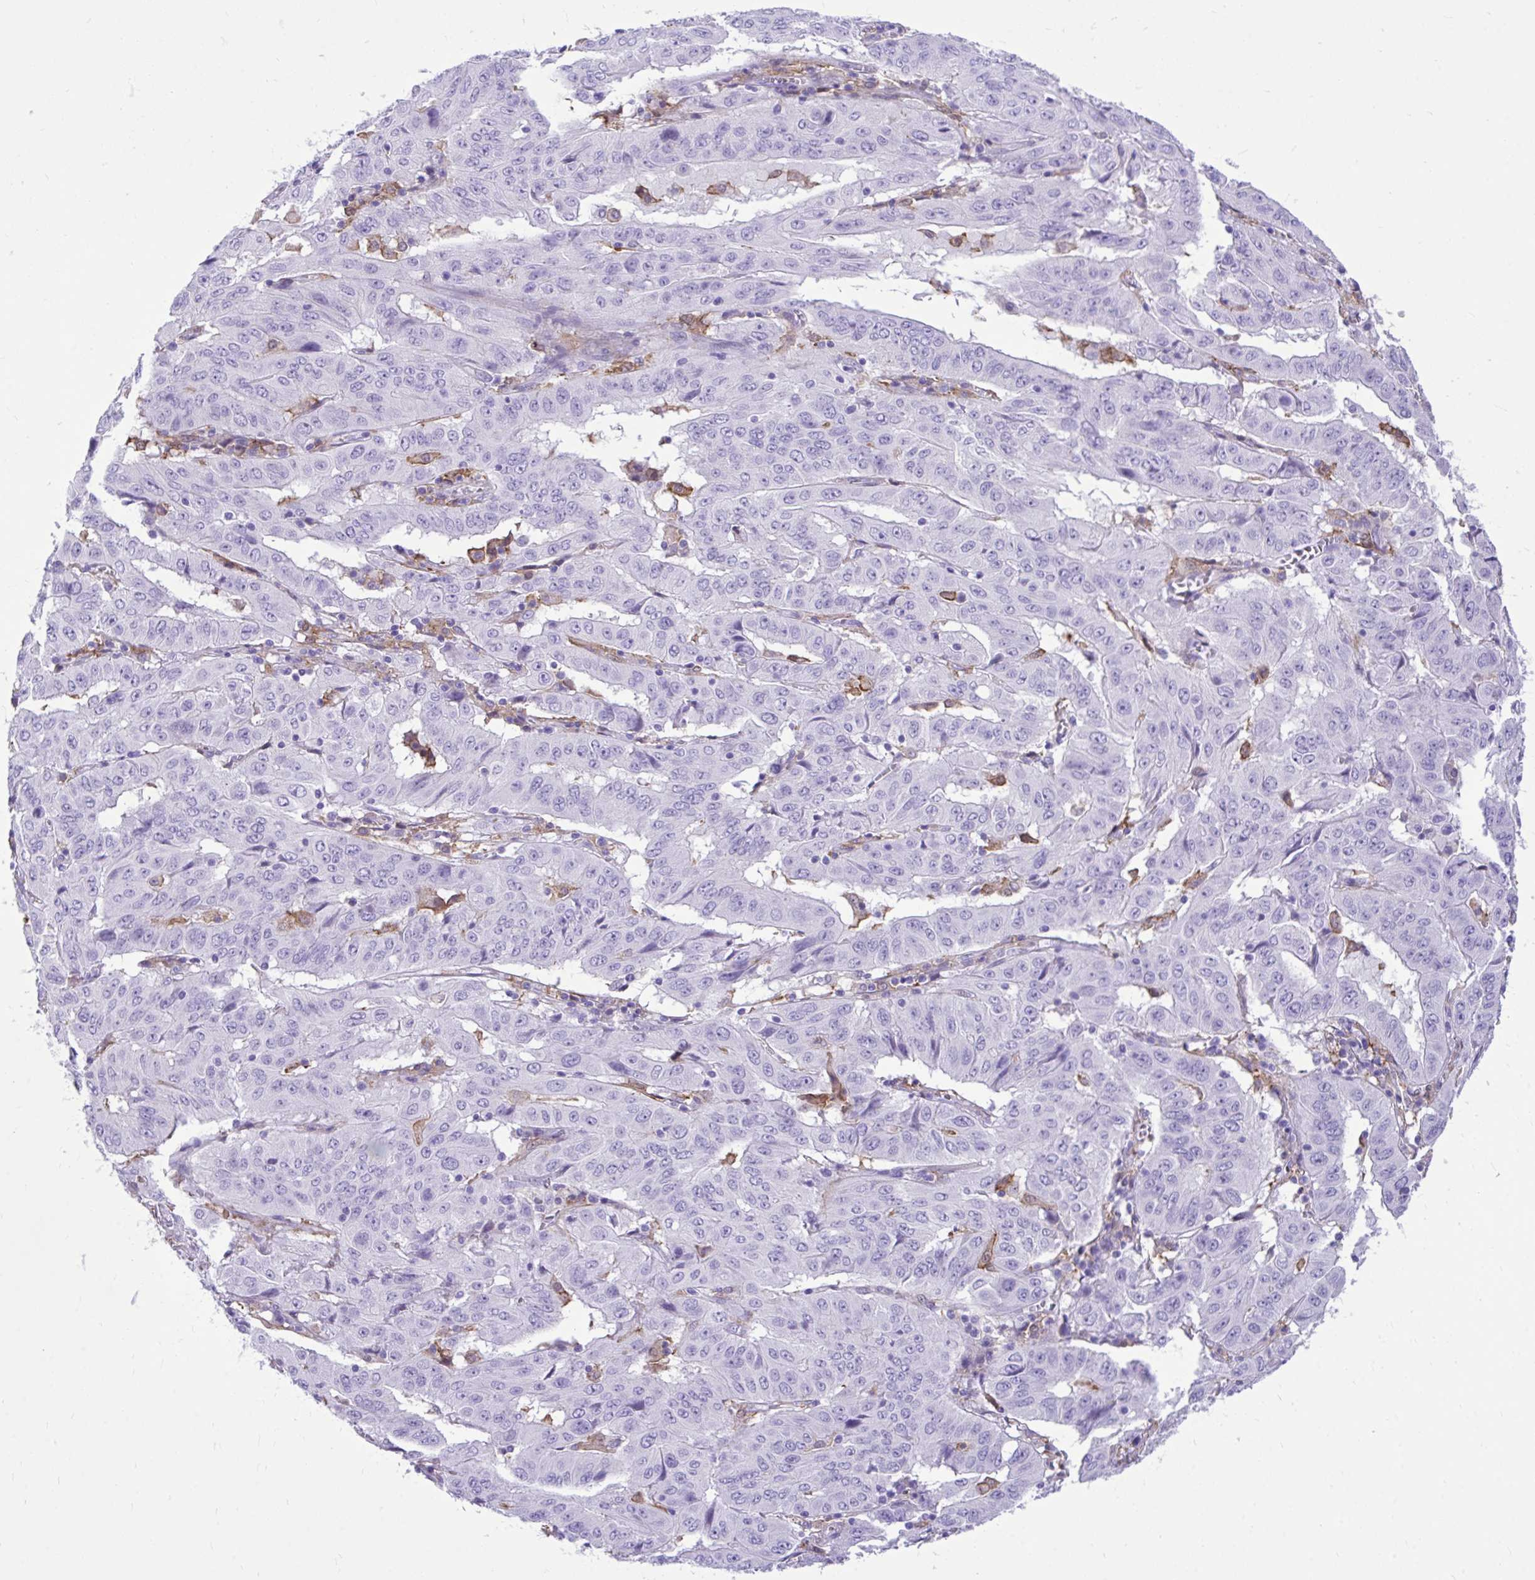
{"staining": {"intensity": "negative", "quantity": "none", "location": "none"}, "tissue": "pancreatic cancer", "cell_type": "Tumor cells", "image_type": "cancer", "snomed": [{"axis": "morphology", "description": "Adenocarcinoma, NOS"}, {"axis": "topography", "description": "Pancreas"}], "caption": "Immunohistochemistry (IHC) image of pancreatic cancer stained for a protein (brown), which exhibits no positivity in tumor cells.", "gene": "TLR7", "patient": {"sex": "male", "age": 63}}